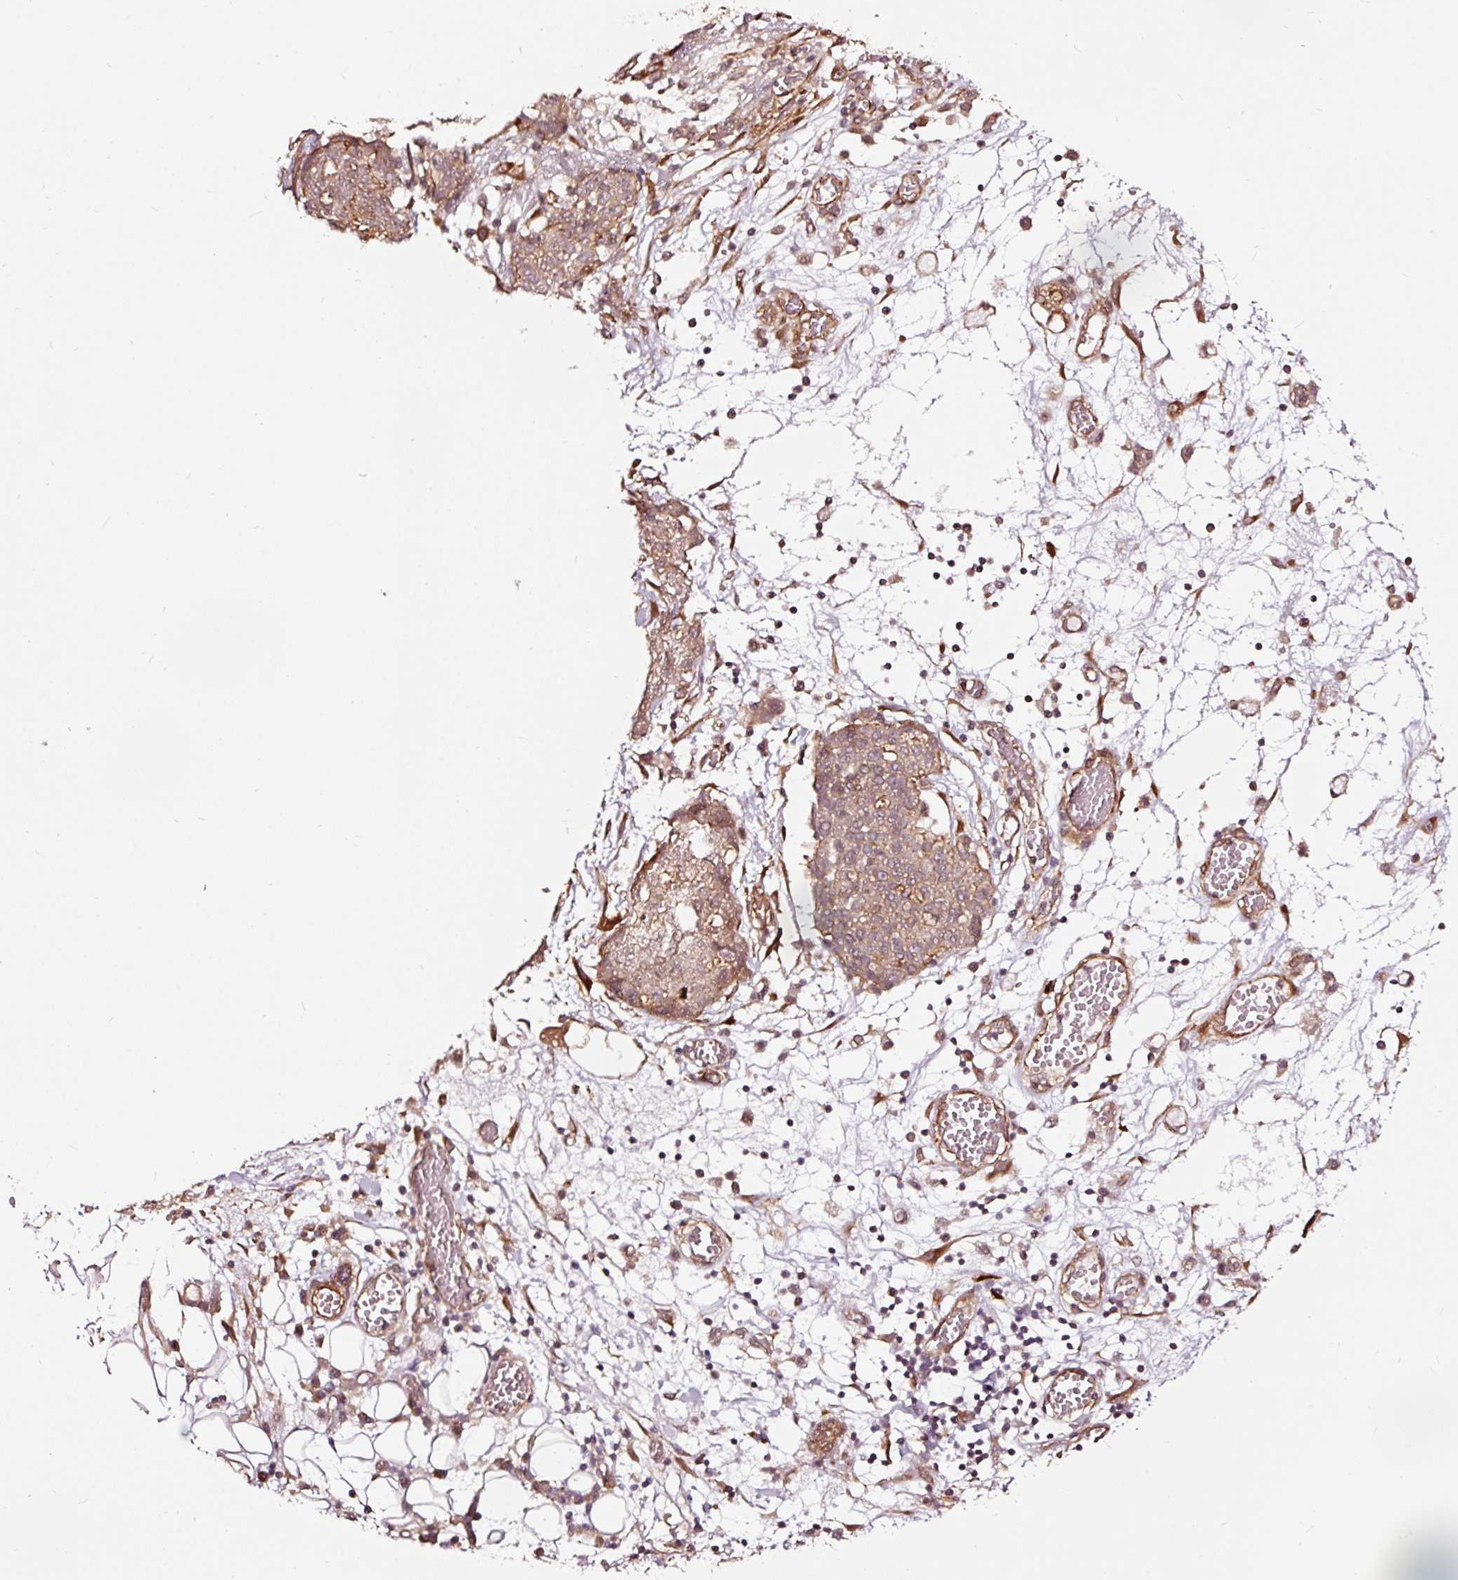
{"staining": {"intensity": "moderate", "quantity": "25%-75%", "location": "cytoplasmic/membranous"}, "tissue": "ovarian cancer", "cell_type": "Tumor cells", "image_type": "cancer", "snomed": [{"axis": "morphology", "description": "Cystadenocarcinoma, serous, NOS"}, {"axis": "topography", "description": "Soft tissue"}, {"axis": "topography", "description": "Ovary"}], "caption": "Protein positivity by IHC demonstrates moderate cytoplasmic/membranous expression in approximately 25%-75% of tumor cells in serous cystadenocarcinoma (ovarian).", "gene": "TPM1", "patient": {"sex": "female", "age": 57}}